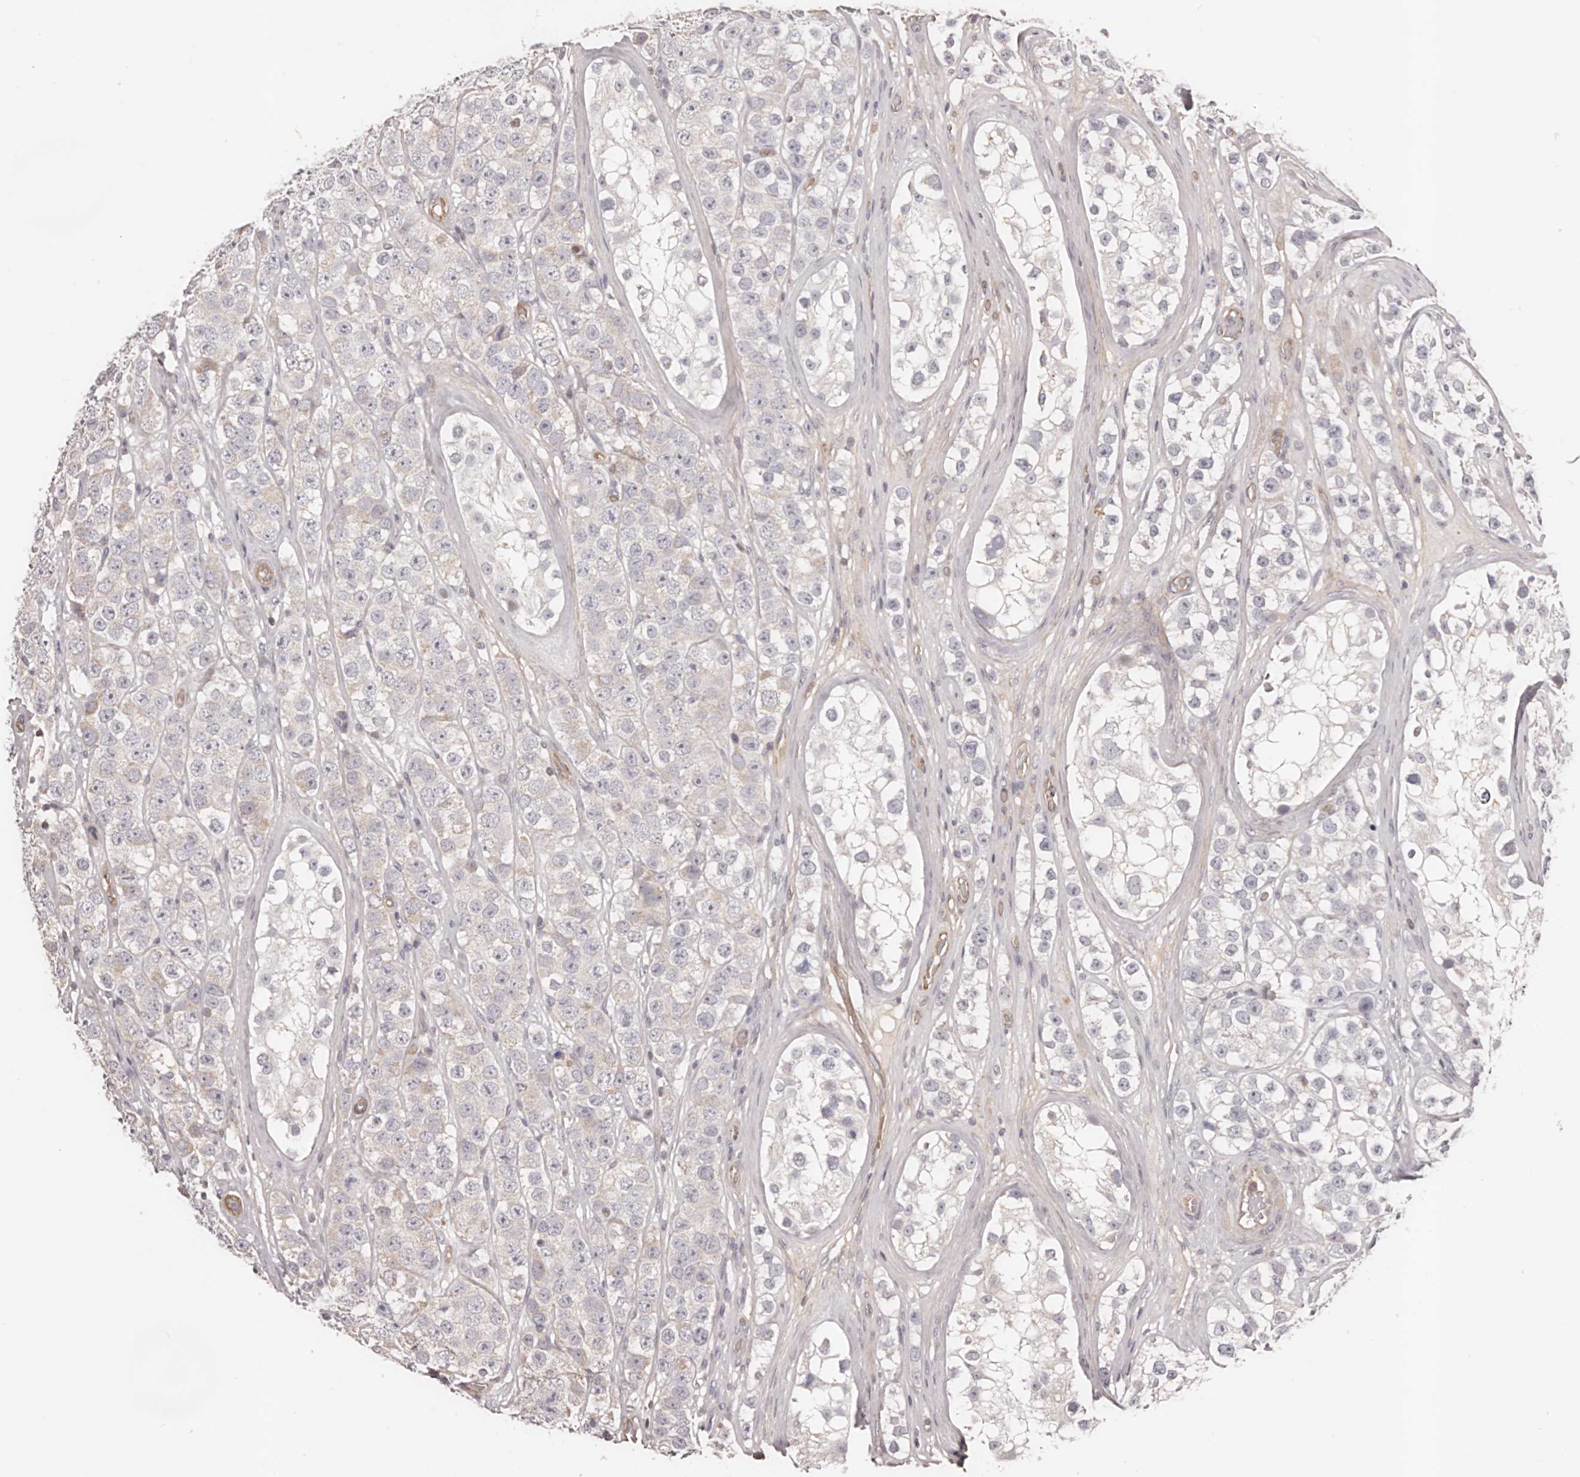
{"staining": {"intensity": "negative", "quantity": "none", "location": "none"}, "tissue": "testis cancer", "cell_type": "Tumor cells", "image_type": "cancer", "snomed": [{"axis": "morphology", "description": "Seminoma, NOS"}, {"axis": "topography", "description": "Testis"}], "caption": "An image of human testis cancer is negative for staining in tumor cells.", "gene": "DMRT2", "patient": {"sex": "male", "age": 28}}